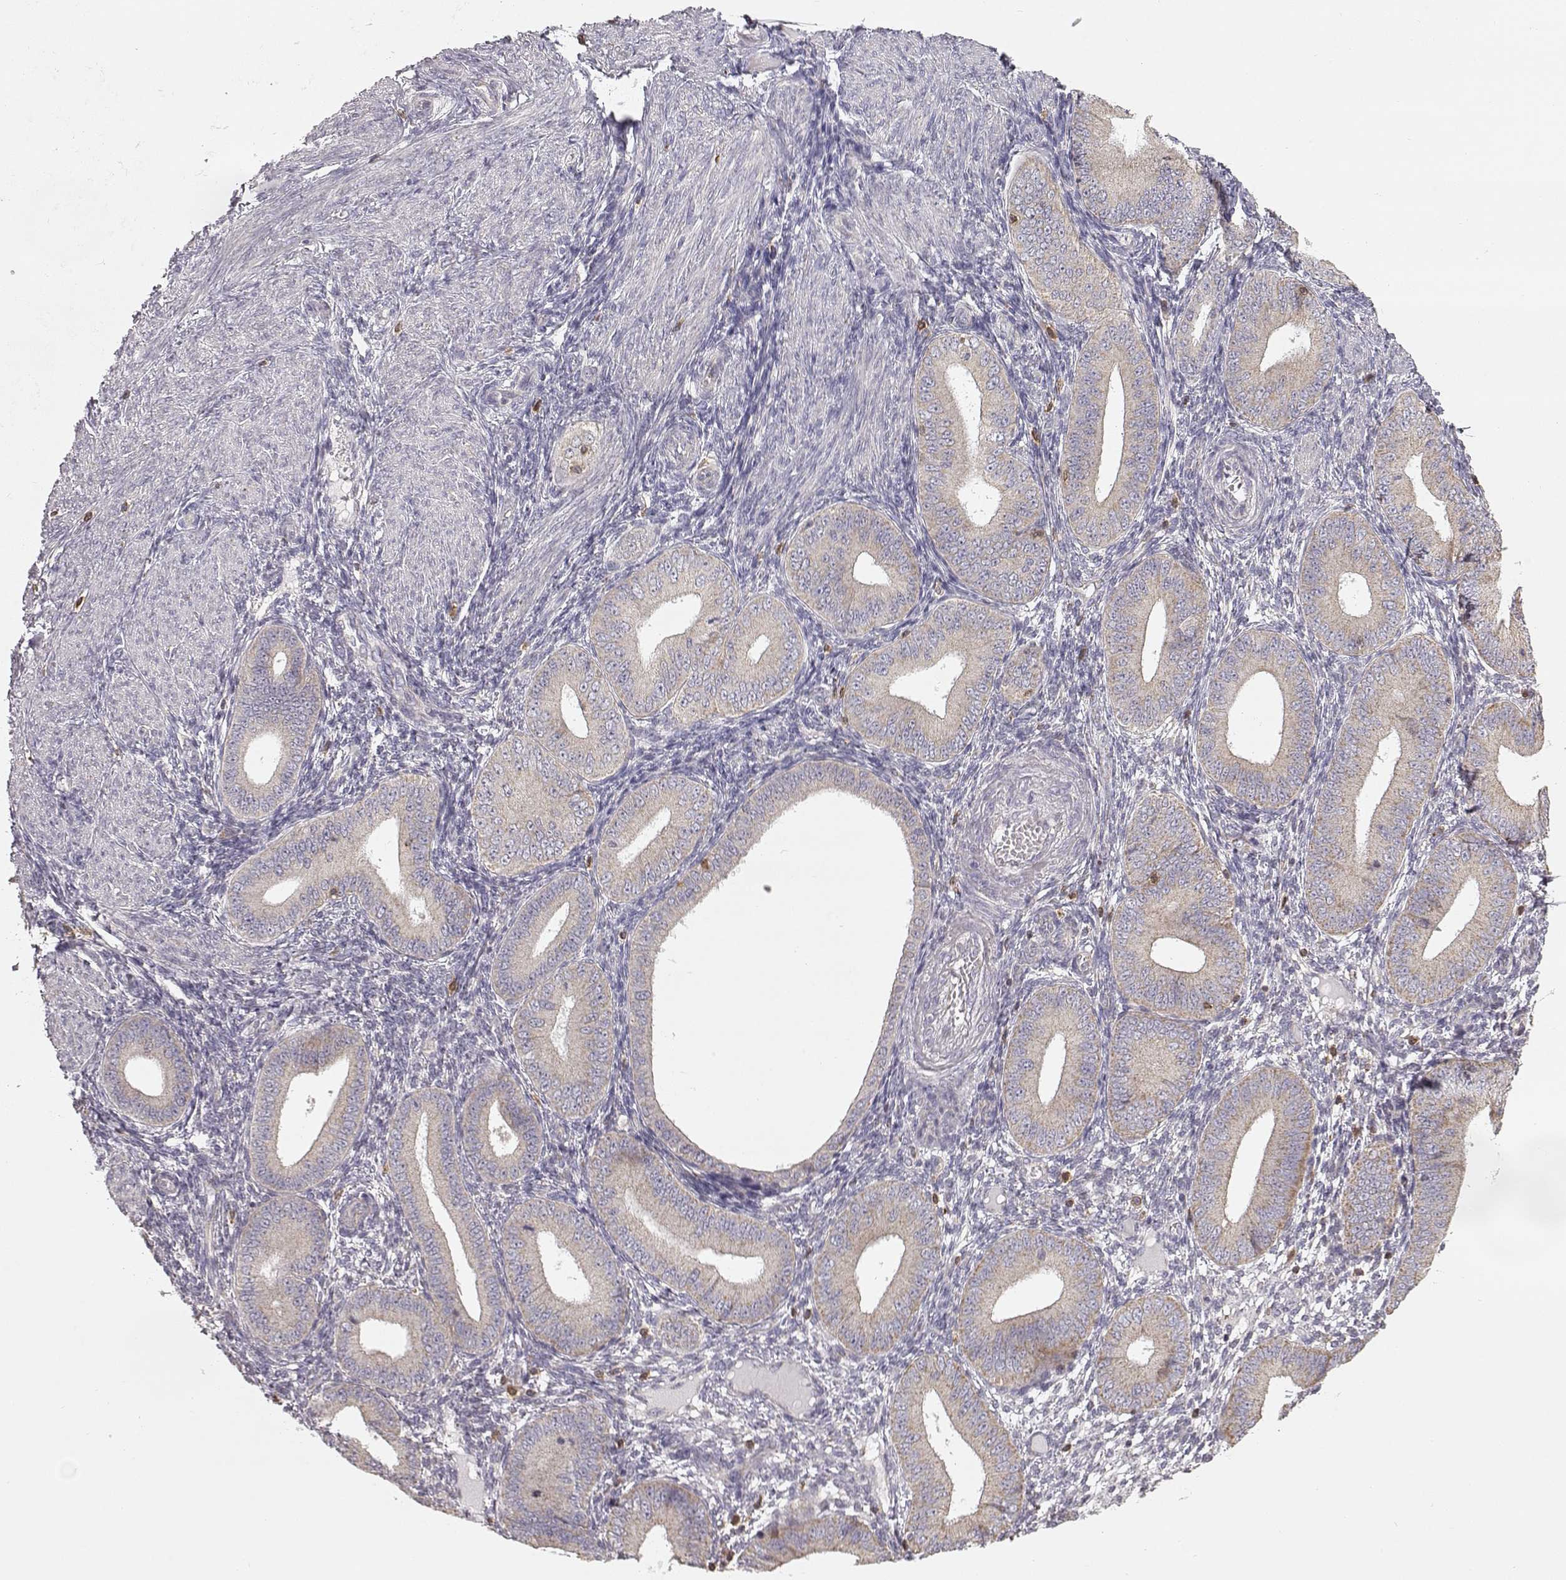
{"staining": {"intensity": "negative", "quantity": "none", "location": "none"}, "tissue": "endometrium", "cell_type": "Cells in endometrial stroma", "image_type": "normal", "snomed": [{"axis": "morphology", "description": "Normal tissue, NOS"}, {"axis": "topography", "description": "Endometrium"}], "caption": "Image shows no protein expression in cells in endometrial stroma of benign endometrium.", "gene": "GRAP2", "patient": {"sex": "female", "age": 39}}